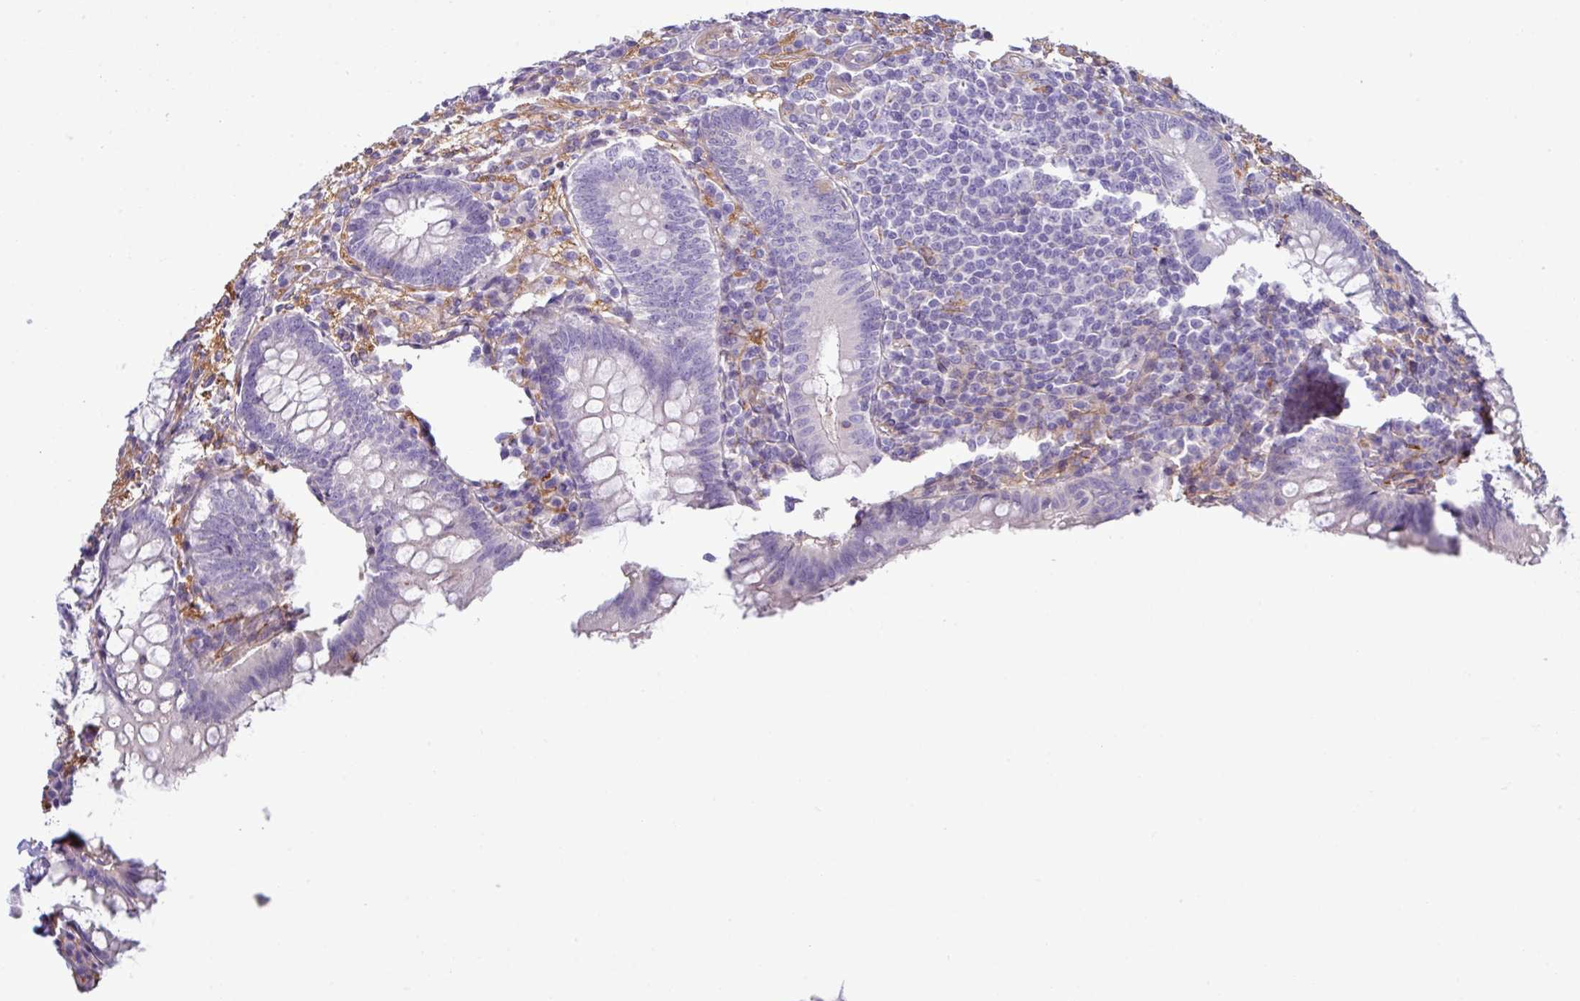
{"staining": {"intensity": "negative", "quantity": "none", "location": "none"}, "tissue": "appendix", "cell_type": "Glandular cells", "image_type": "normal", "snomed": [{"axis": "morphology", "description": "Normal tissue, NOS"}, {"axis": "topography", "description": "Appendix"}], "caption": "A high-resolution photomicrograph shows IHC staining of normal appendix, which shows no significant staining in glandular cells.", "gene": "KIRREL3", "patient": {"sex": "male", "age": 83}}